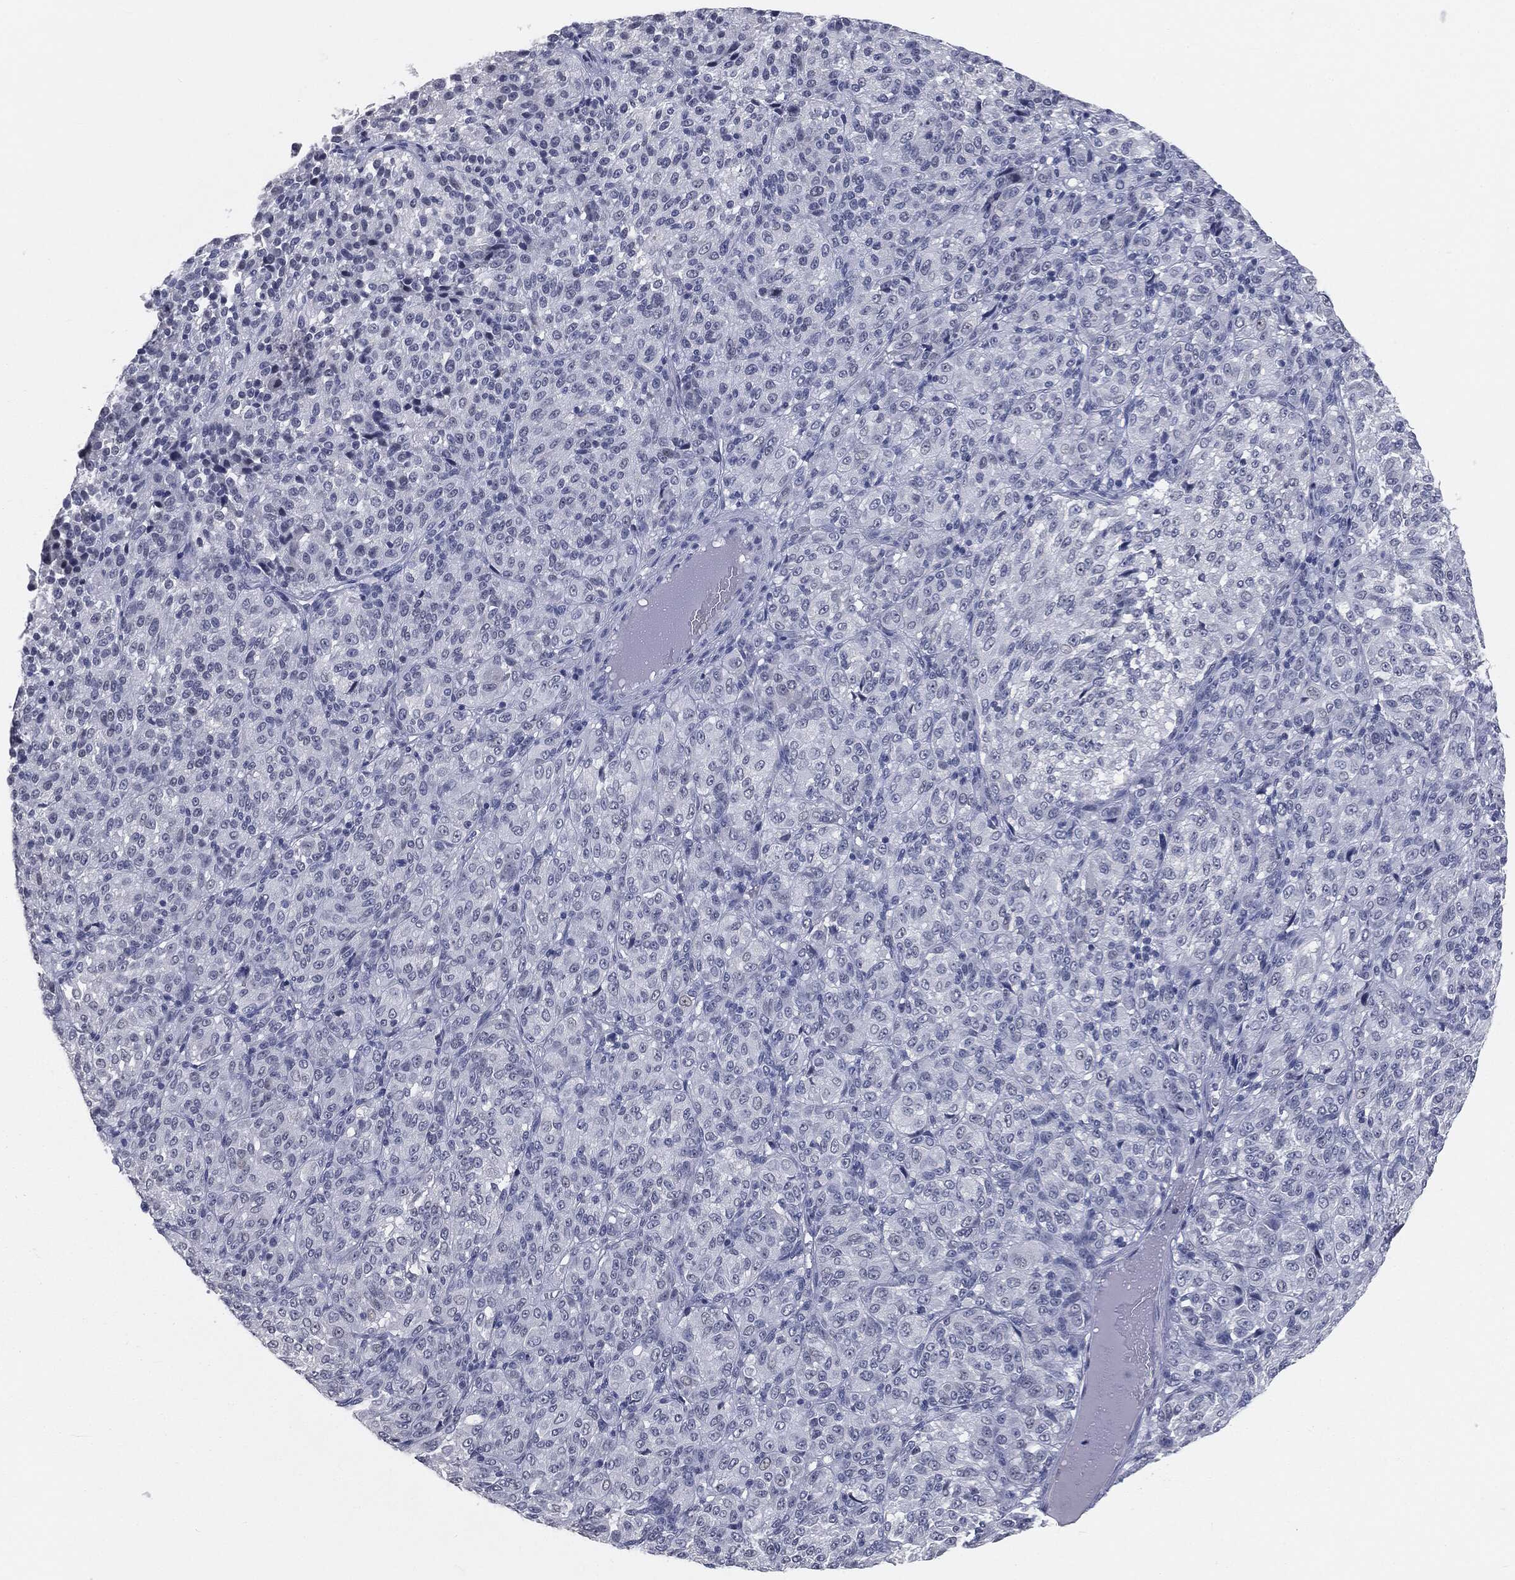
{"staining": {"intensity": "negative", "quantity": "none", "location": "none"}, "tissue": "melanoma", "cell_type": "Tumor cells", "image_type": "cancer", "snomed": [{"axis": "morphology", "description": "Malignant melanoma, Metastatic site"}, {"axis": "topography", "description": "Brain"}], "caption": "A high-resolution image shows immunohistochemistry (IHC) staining of melanoma, which demonstrates no significant expression in tumor cells.", "gene": "PRAME", "patient": {"sex": "female", "age": 56}}